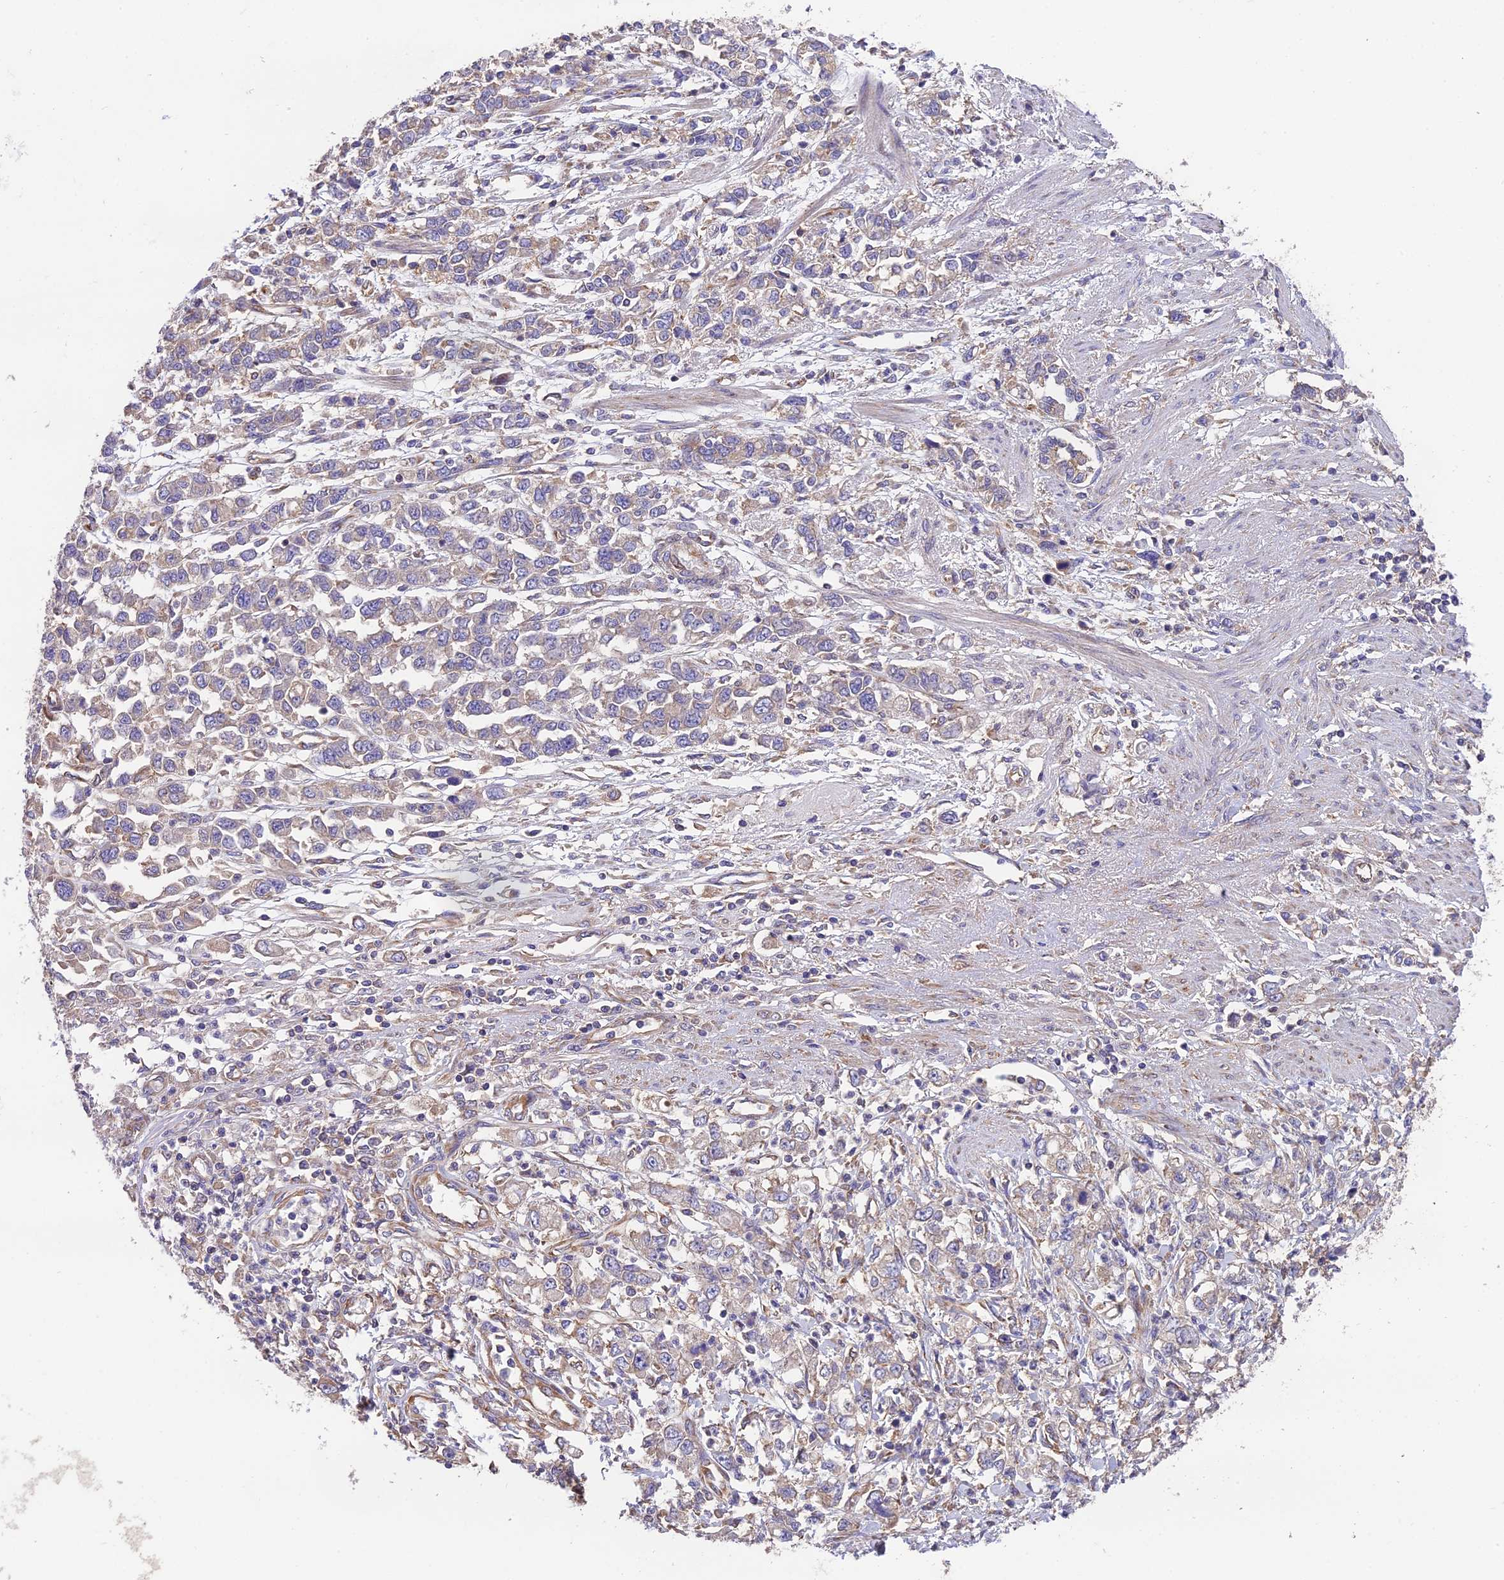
{"staining": {"intensity": "weak", "quantity": "<25%", "location": "cytoplasmic/membranous"}, "tissue": "stomach cancer", "cell_type": "Tumor cells", "image_type": "cancer", "snomed": [{"axis": "morphology", "description": "Adenocarcinoma, NOS"}, {"axis": "topography", "description": "Stomach"}], "caption": "This is an IHC micrograph of human stomach cancer. There is no expression in tumor cells.", "gene": "BLOC1S4", "patient": {"sex": "female", "age": 76}}